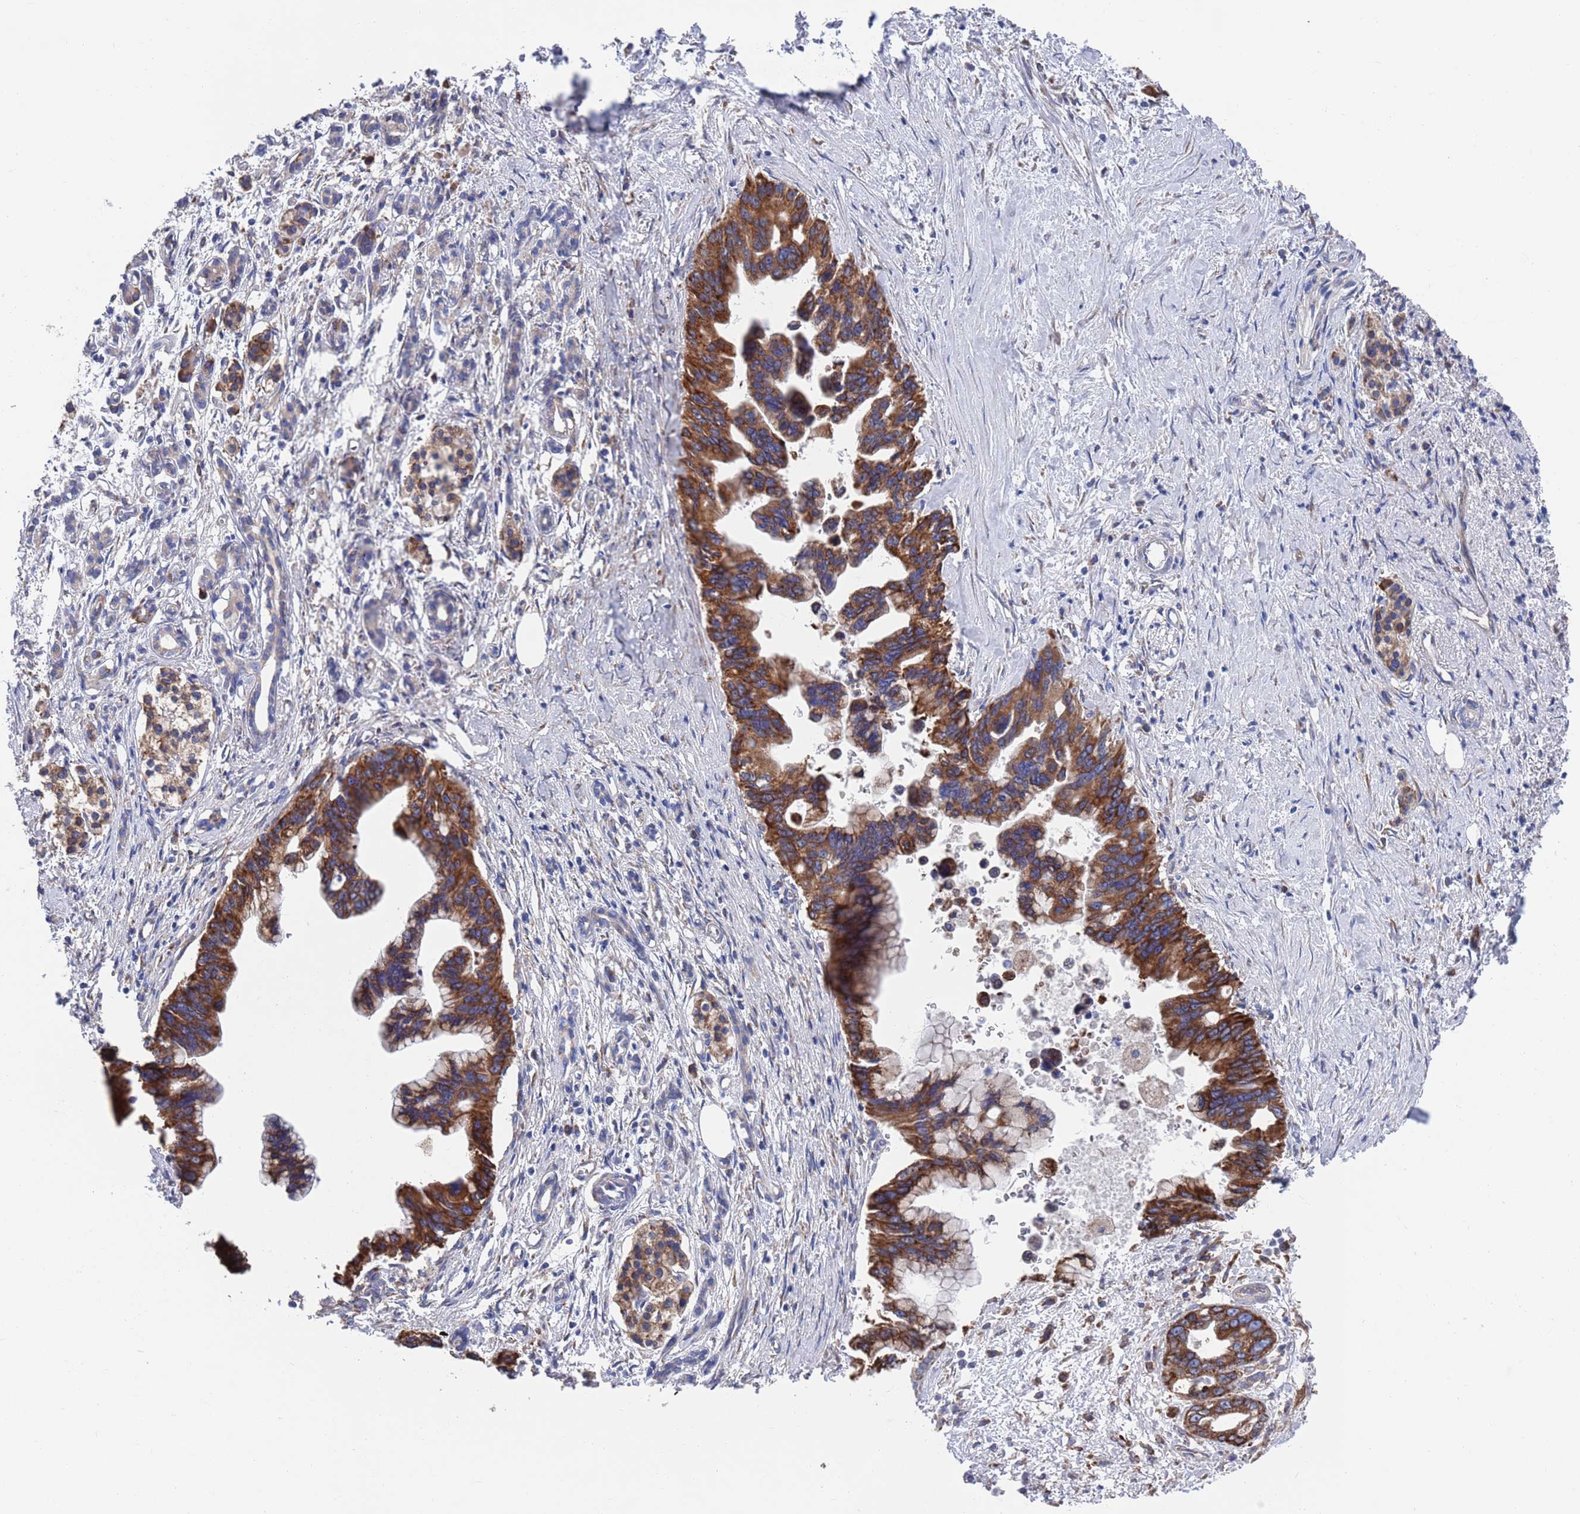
{"staining": {"intensity": "strong", "quantity": ">75%", "location": "cytoplasmic/membranous"}, "tissue": "pancreatic cancer", "cell_type": "Tumor cells", "image_type": "cancer", "snomed": [{"axis": "morphology", "description": "Adenocarcinoma, NOS"}, {"axis": "topography", "description": "Pancreas"}], "caption": "Protein expression analysis of pancreatic cancer (adenocarcinoma) displays strong cytoplasmic/membranous staining in approximately >75% of tumor cells.", "gene": "GID8", "patient": {"sex": "female", "age": 83}}